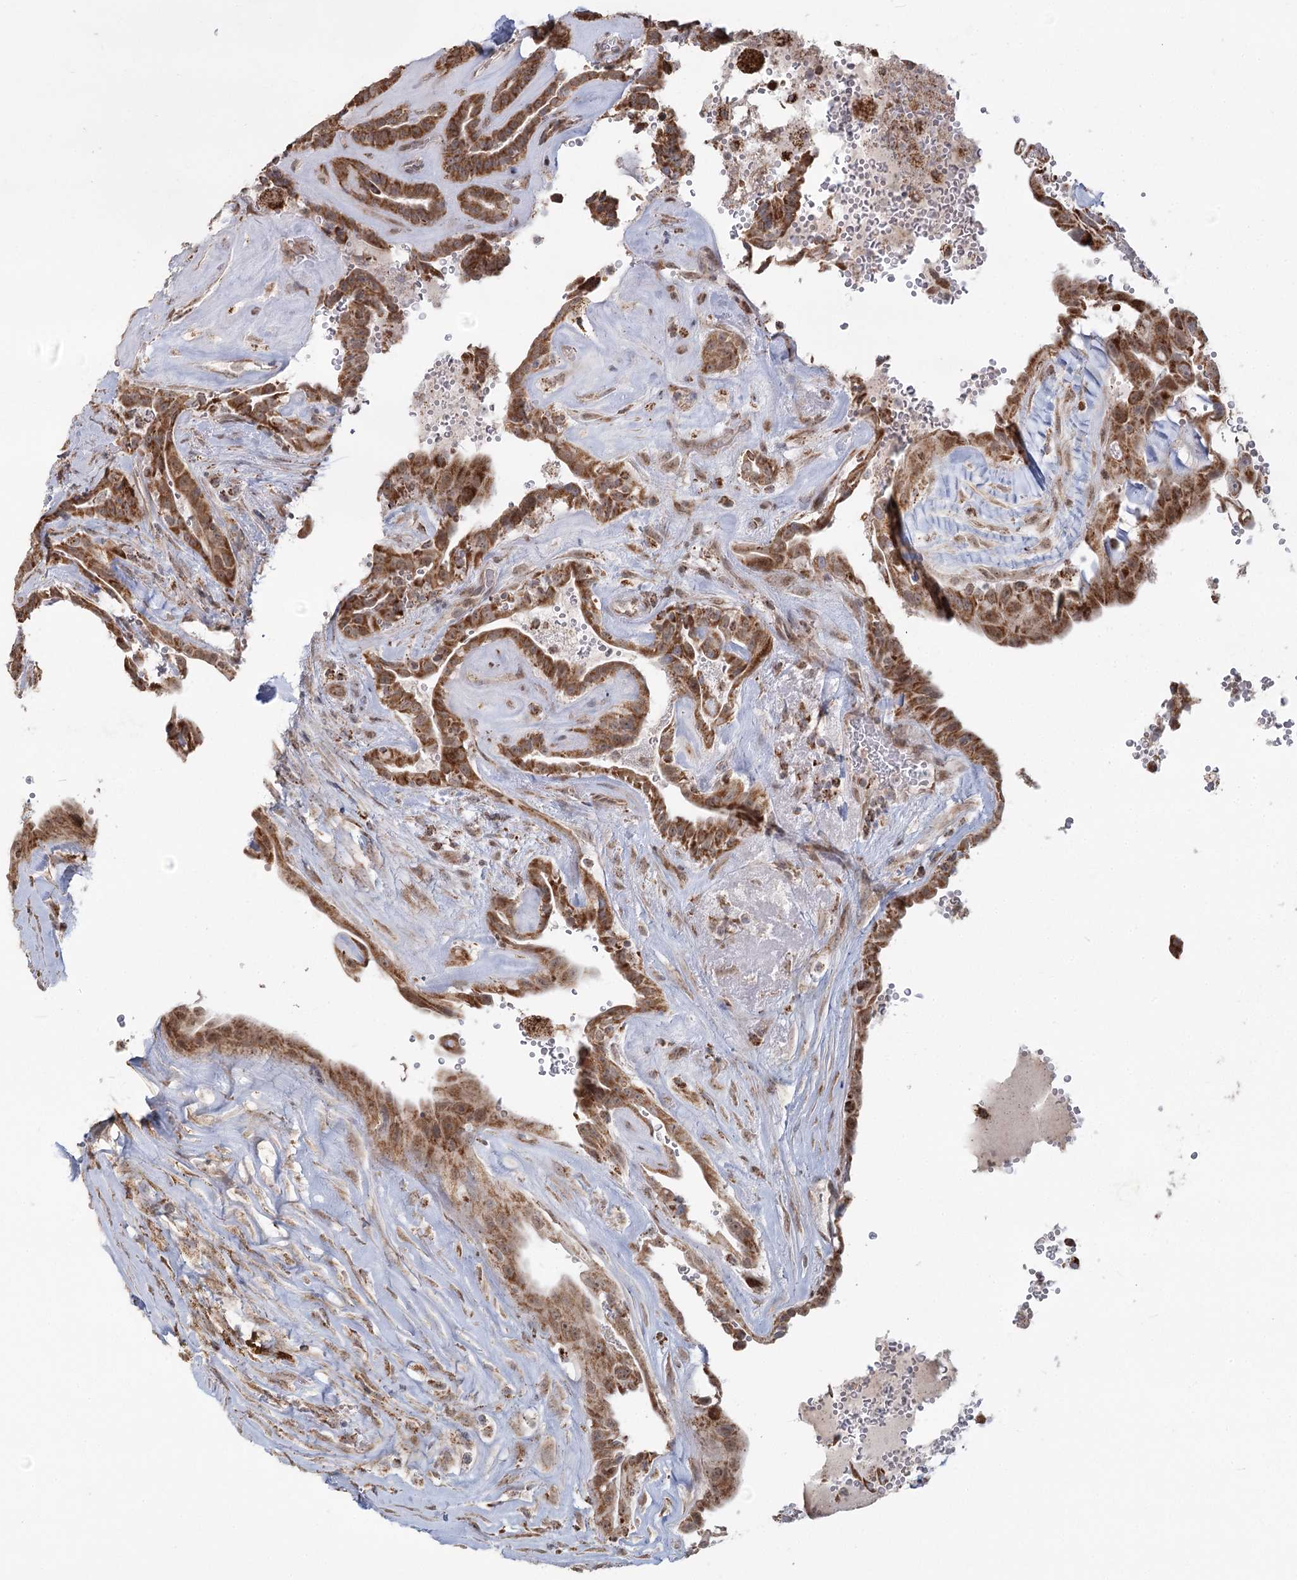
{"staining": {"intensity": "moderate", "quantity": ">75%", "location": "cytoplasmic/membranous"}, "tissue": "thyroid cancer", "cell_type": "Tumor cells", "image_type": "cancer", "snomed": [{"axis": "morphology", "description": "Papillary adenocarcinoma, NOS"}, {"axis": "topography", "description": "Thyroid gland"}], "caption": "Thyroid papillary adenocarcinoma was stained to show a protein in brown. There is medium levels of moderate cytoplasmic/membranous staining in approximately >75% of tumor cells.", "gene": "LACTB", "patient": {"sex": "male", "age": 77}}